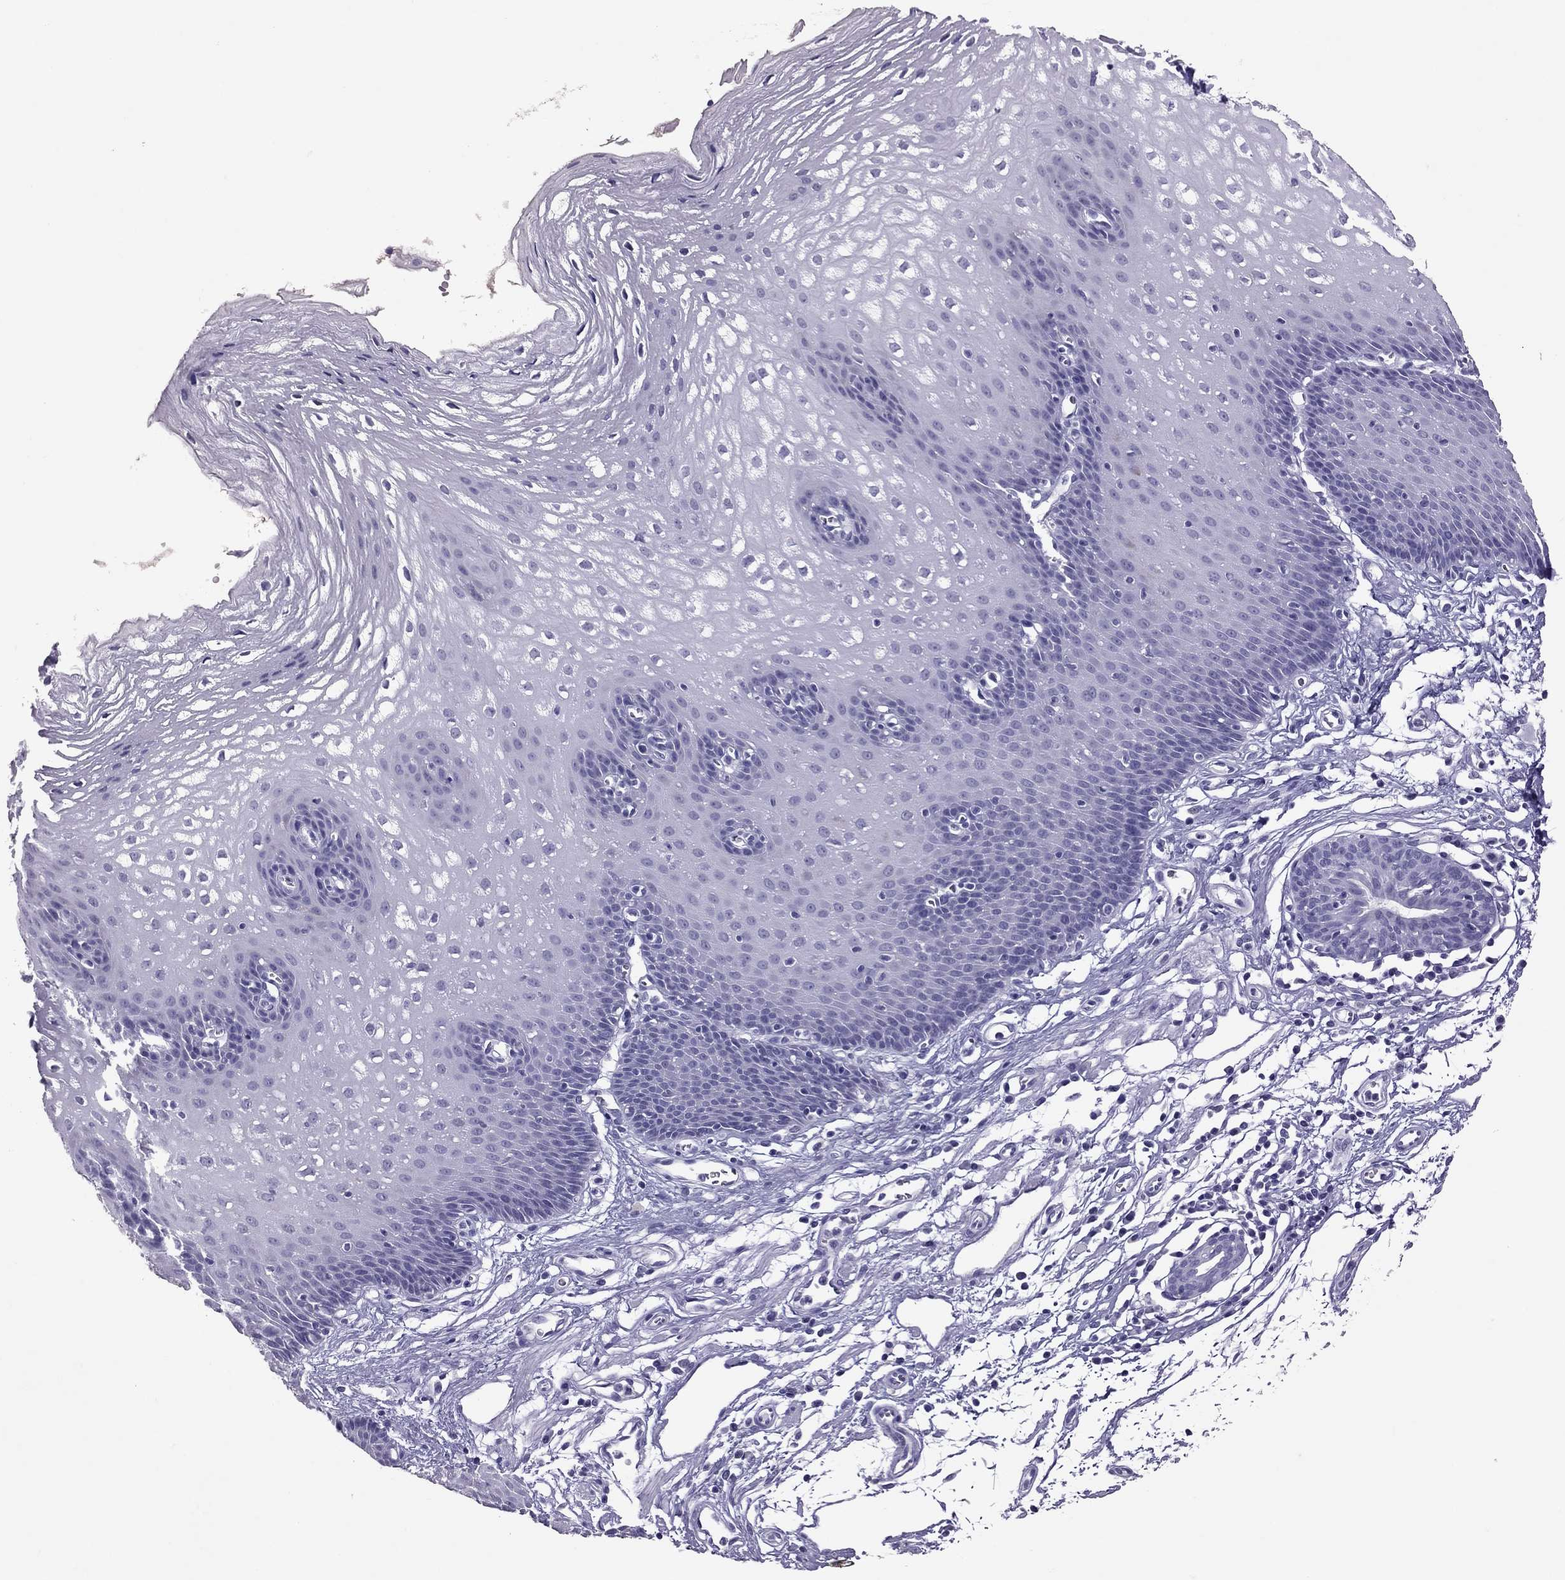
{"staining": {"intensity": "negative", "quantity": "none", "location": "none"}, "tissue": "esophagus", "cell_type": "Squamous epithelial cells", "image_type": "normal", "snomed": [{"axis": "morphology", "description": "Normal tissue, NOS"}, {"axis": "topography", "description": "Esophagus"}], "caption": "DAB immunohistochemical staining of benign esophagus reveals no significant expression in squamous epithelial cells.", "gene": "PSMB11", "patient": {"sex": "male", "age": 72}}